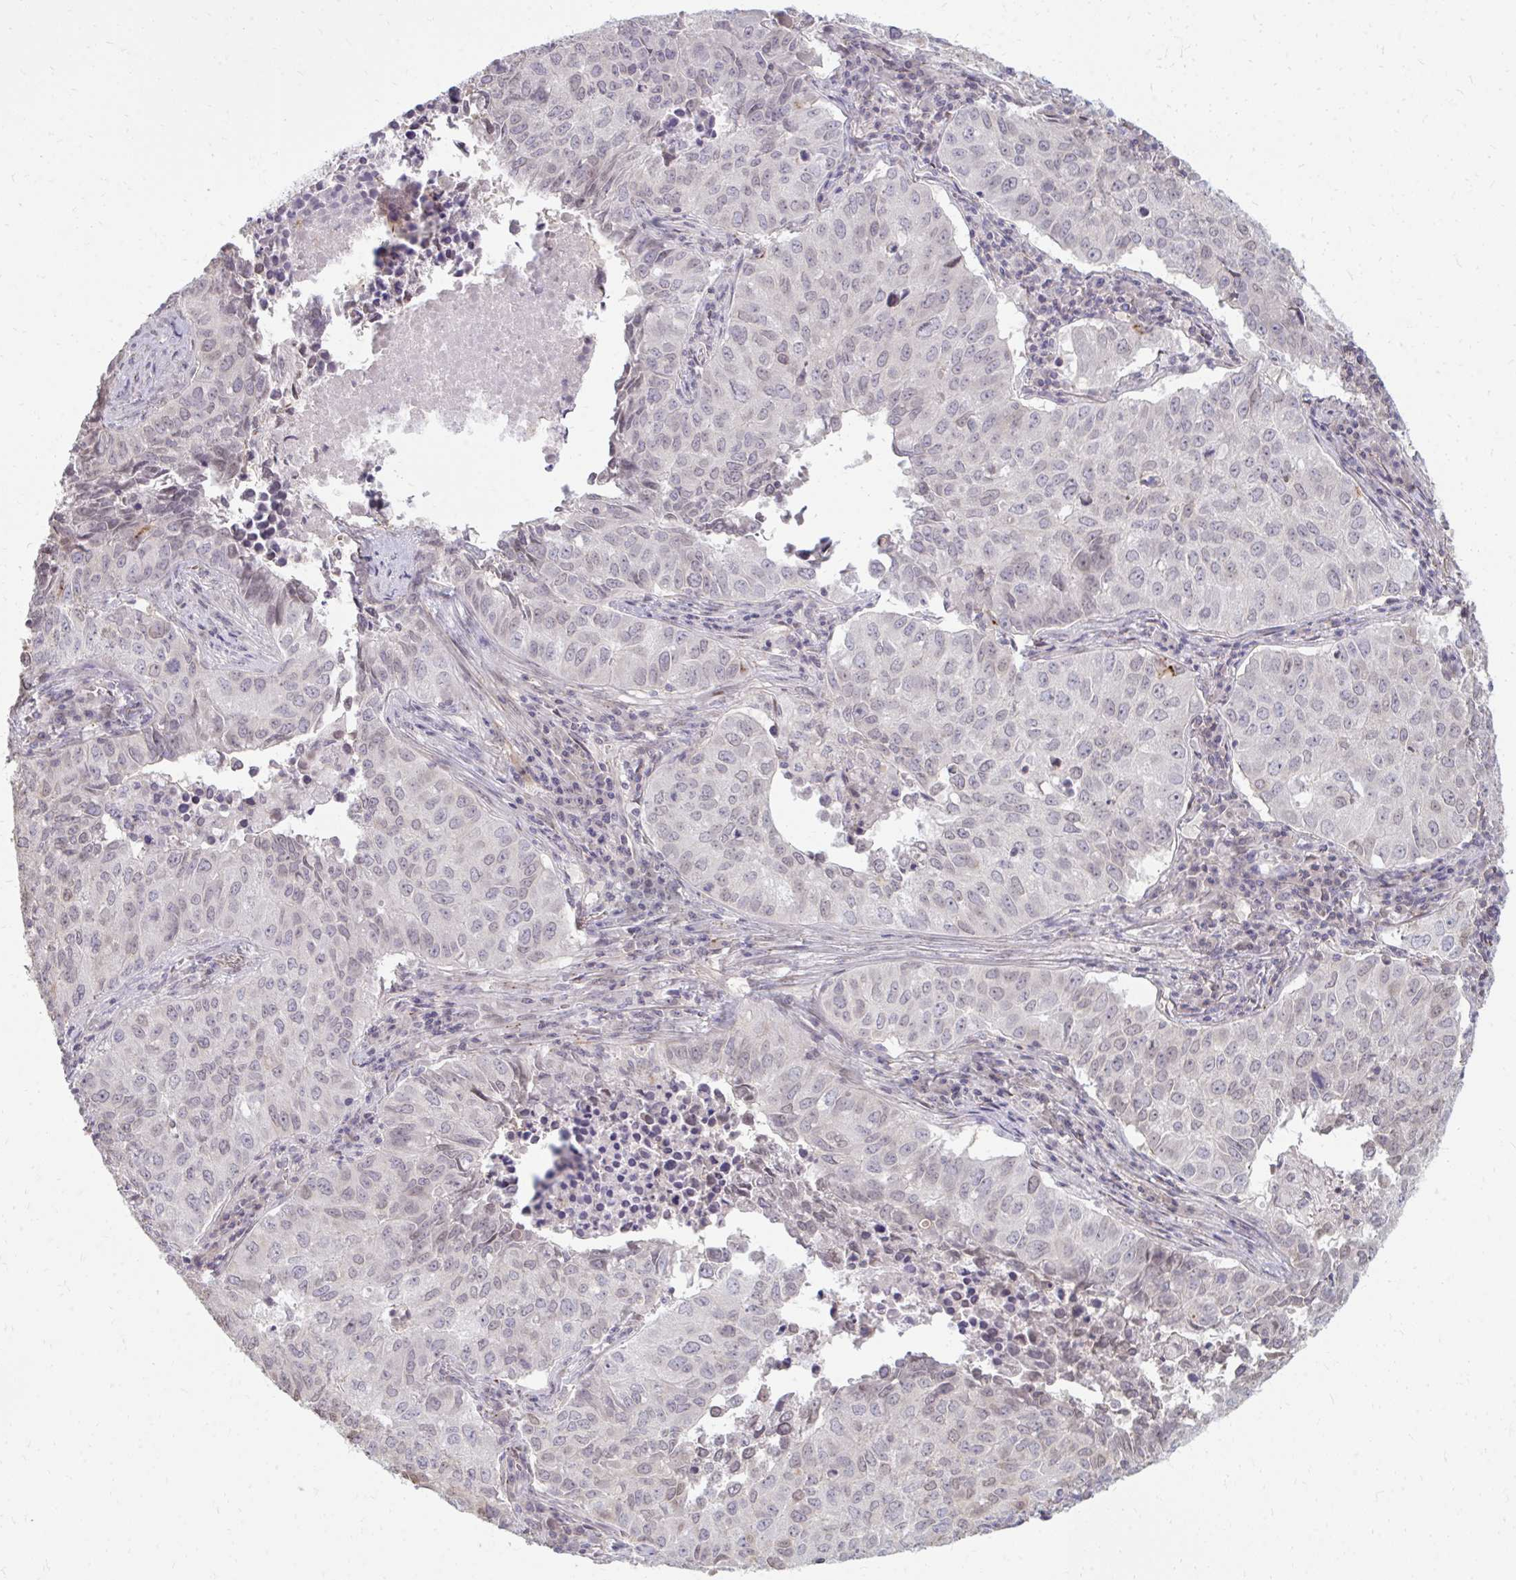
{"staining": {"intensity": "negative", "quantity": "none", "location": "none"}, "tissue": "lung cancer", "cell_type": "Tumor cells", "image_type": "cancer", "snomed": [{"axis": "morphology", "description": "Adenocarcinoma, NOS"}, {"axis": "topography", "description": "Lung"}], "caption": "DAB immunohistochemical staining of human adenocarcinoma (lung) shows no significant staining in tumor cells.", "gene": "GPC5", "patient": {"sex": "female", "age": 50}}